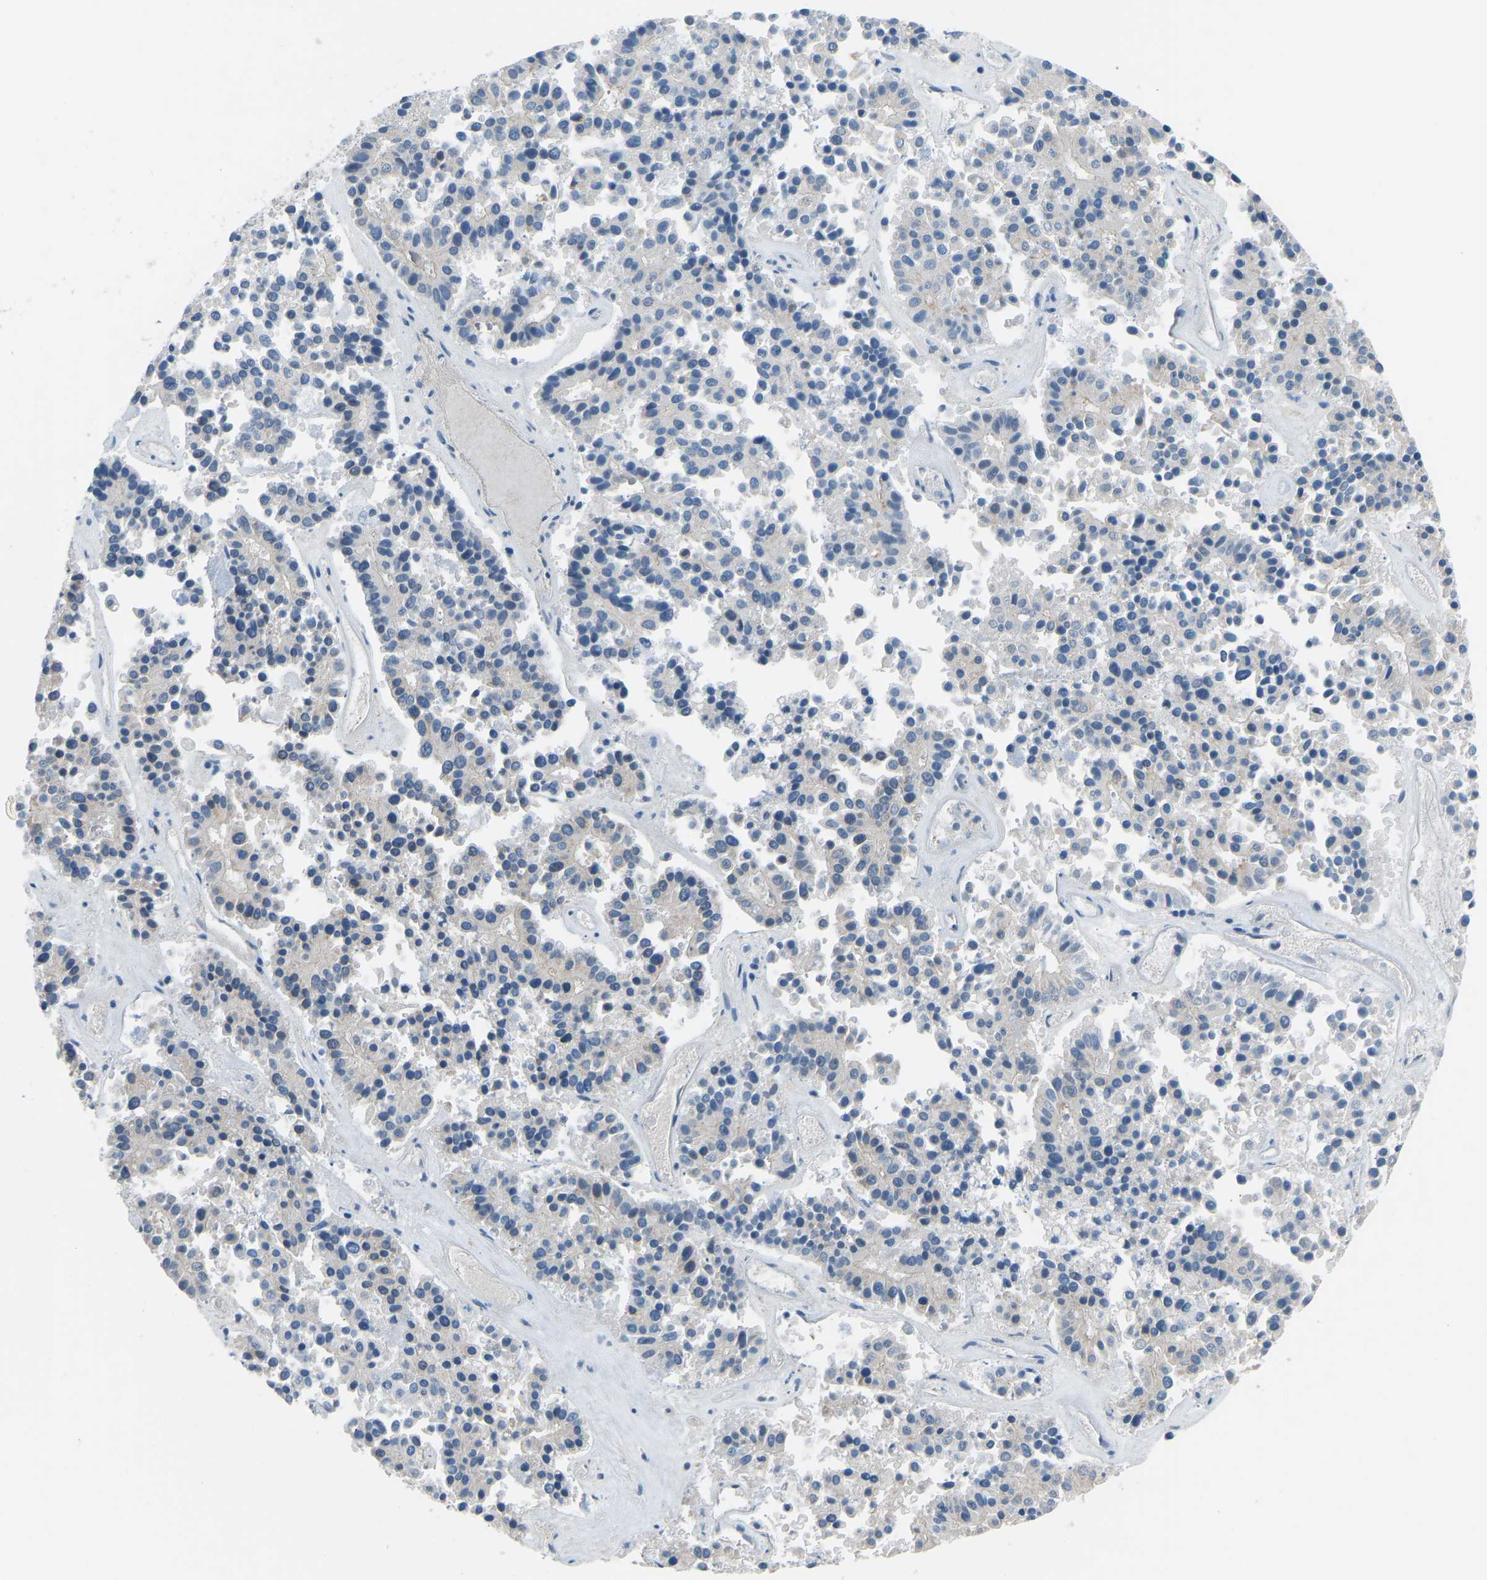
{"staining": {"intensity": "negative", "quantity": "none", "location": "none"}, "tissue": "pancreatic cancer", "cell_type": "Tumor cells", "image_type": "cancer", "snomed": [{"axis": "morphology", "description": "Adenocarcinoma, NOS"}, {"axis": "topography", "description": "Pancreas"}], "caption": "Tumor cells are negative for brown protein staining in adenocarcinoma (pancreatic).", "gene": "CDK2AP1", "patient": {"sex": "male", "age": 50}}